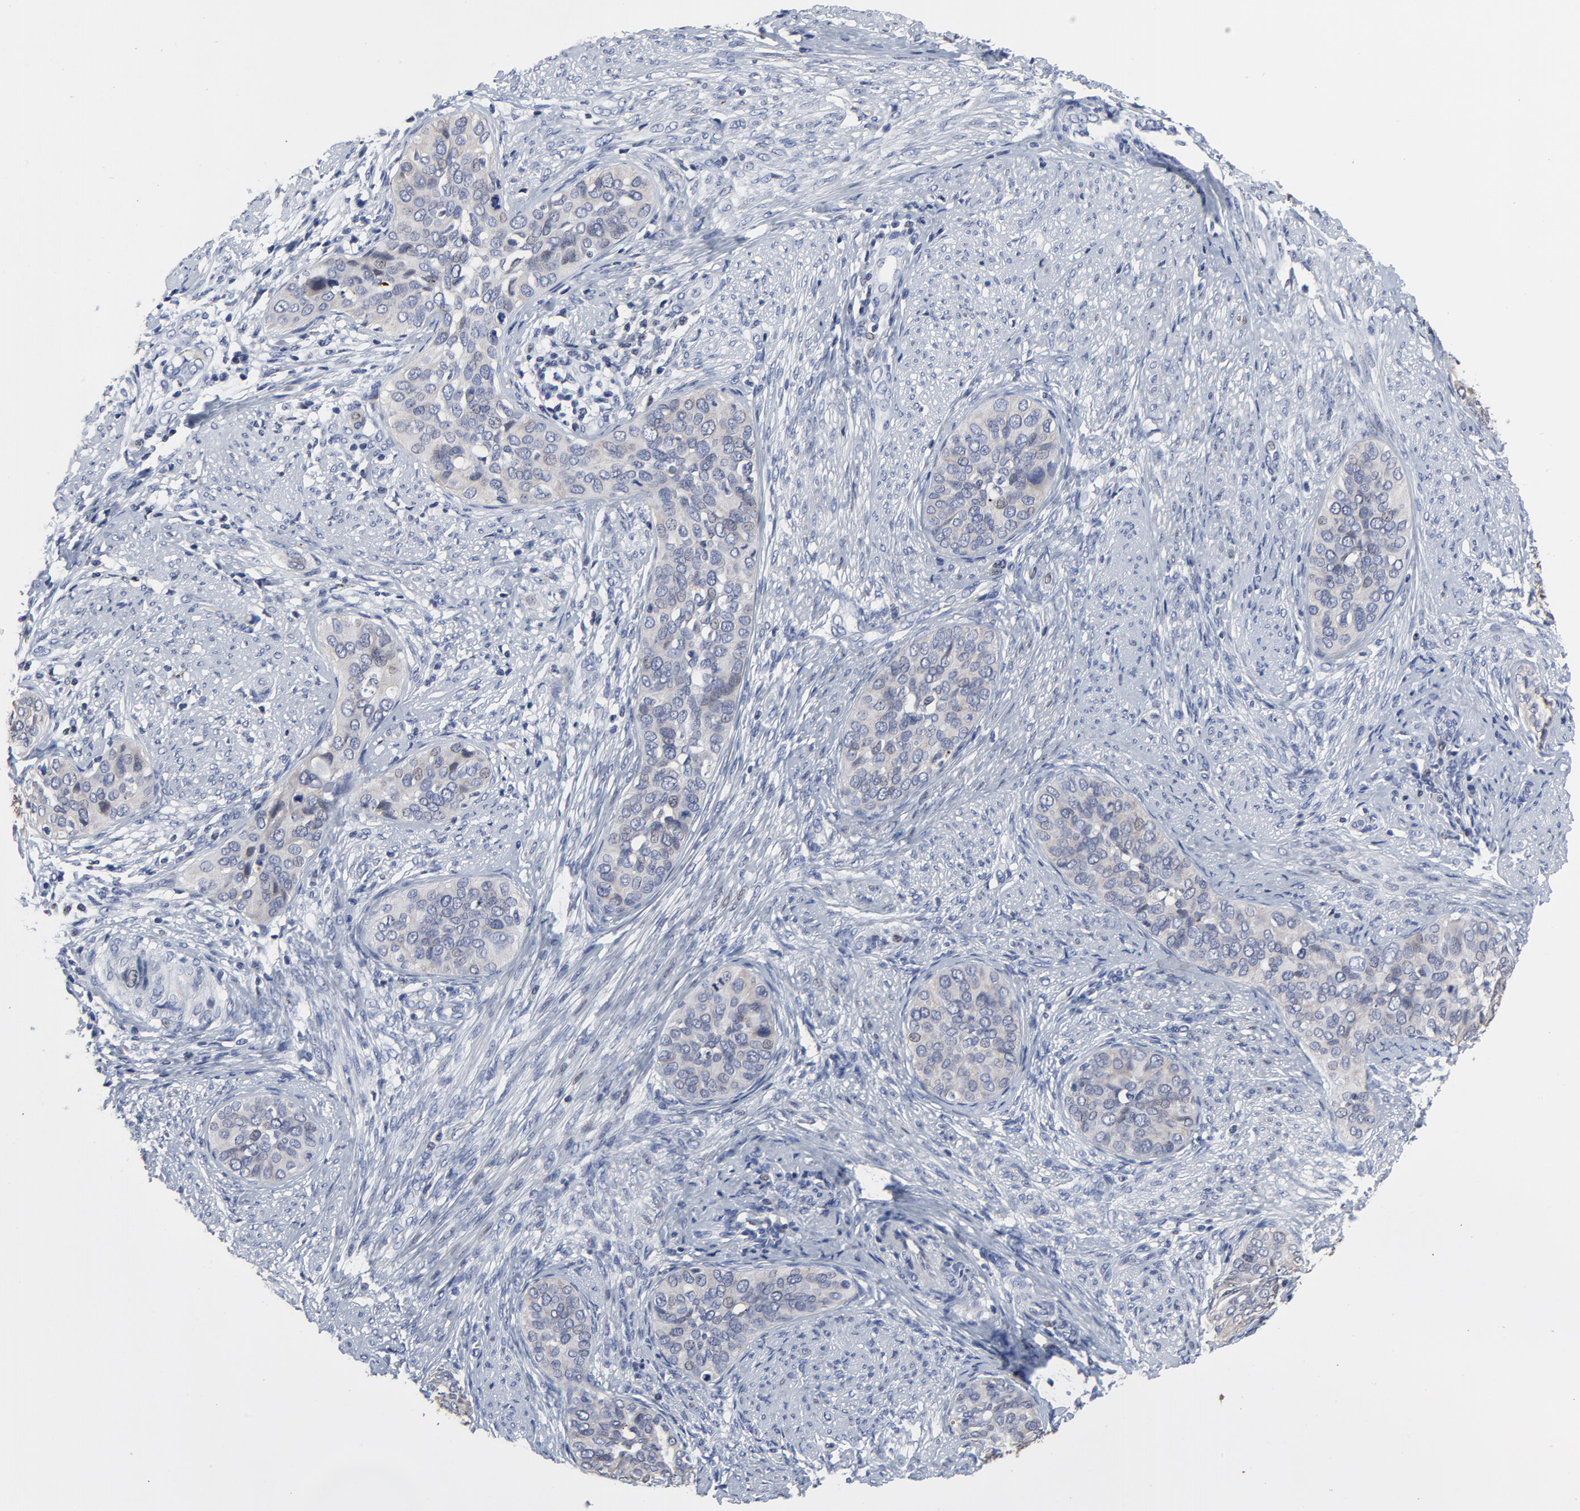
{"staining": {"intensity": "negative", "quantity": "none", "location": "none"}, "tissue": "cervical cancer", "cell_type": "Tumor cells", "image_type": "cancer", "snomed": [{"axis": "morphology", "description": "Squamous cell carcinoma, NOS"}, {"axis": "topography", "description": "Cervix"}], "caption": "Image shows no significant protein staining in tumor cells of cervical cancer (squamous cell carcinoma).", "gene": "LNX1", "patient": {"sex": "female", "age": 31}}